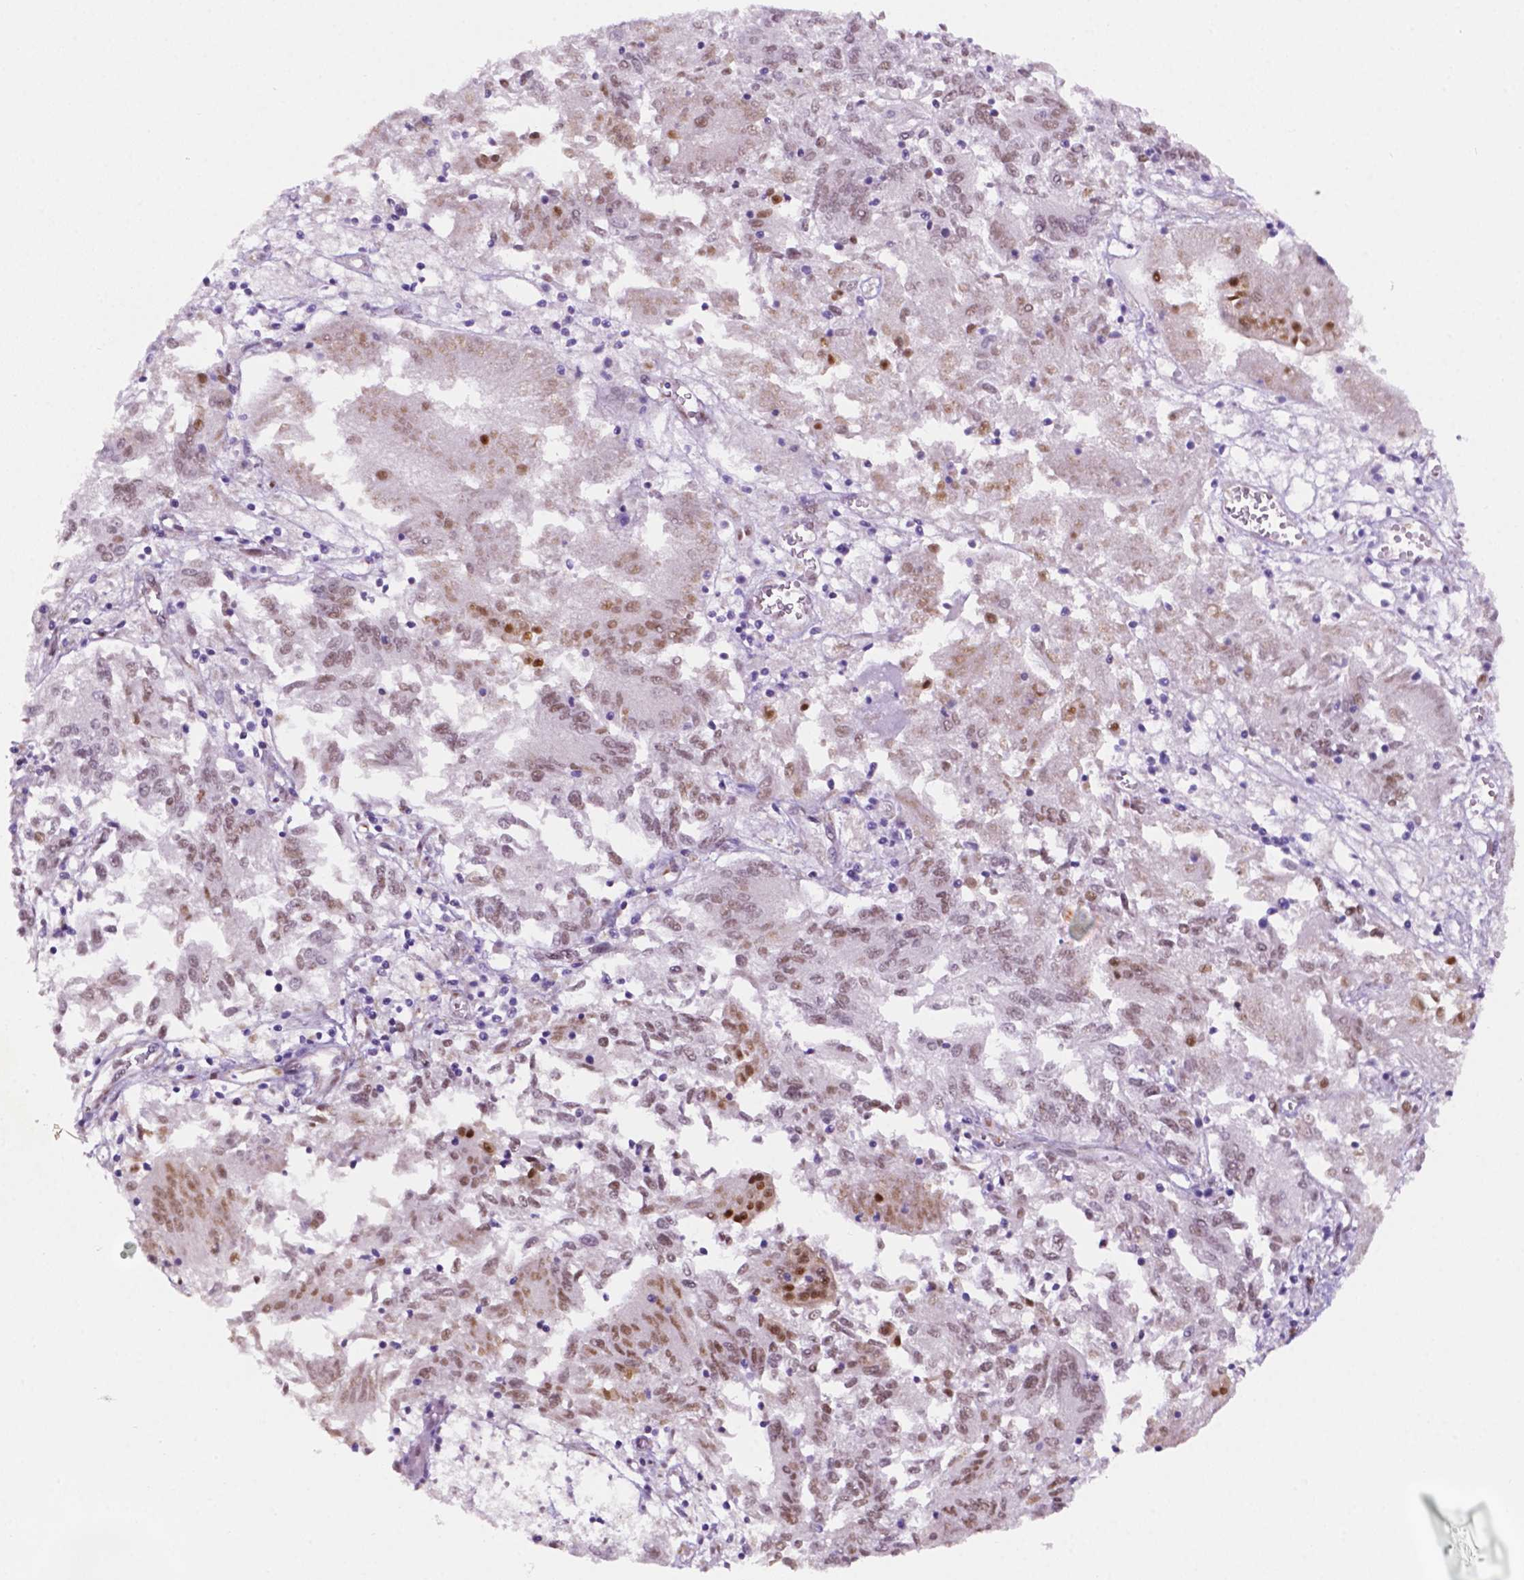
{"staining": {"intensity": "moderate", "quantity": "25%-75%", "location": "nuclear"}, "tissue": "endometrial cancer", "cell_type": "Tumor cells", "image_type": "cancer", "snomed": [{"axis": "morphology", "description": "Adenocarcinoma, NOS"}, {"axis": "topography", "description": "Endometrium"}], "caption": "About 25%-75% of tumor cells in adenocarcinoma (endometrial) exhibit moderate nuclear protein expression as visualized by brown immunohistochemical staining.", "gene": "ERF", "patient": {"sex": "female", "age": 54}}